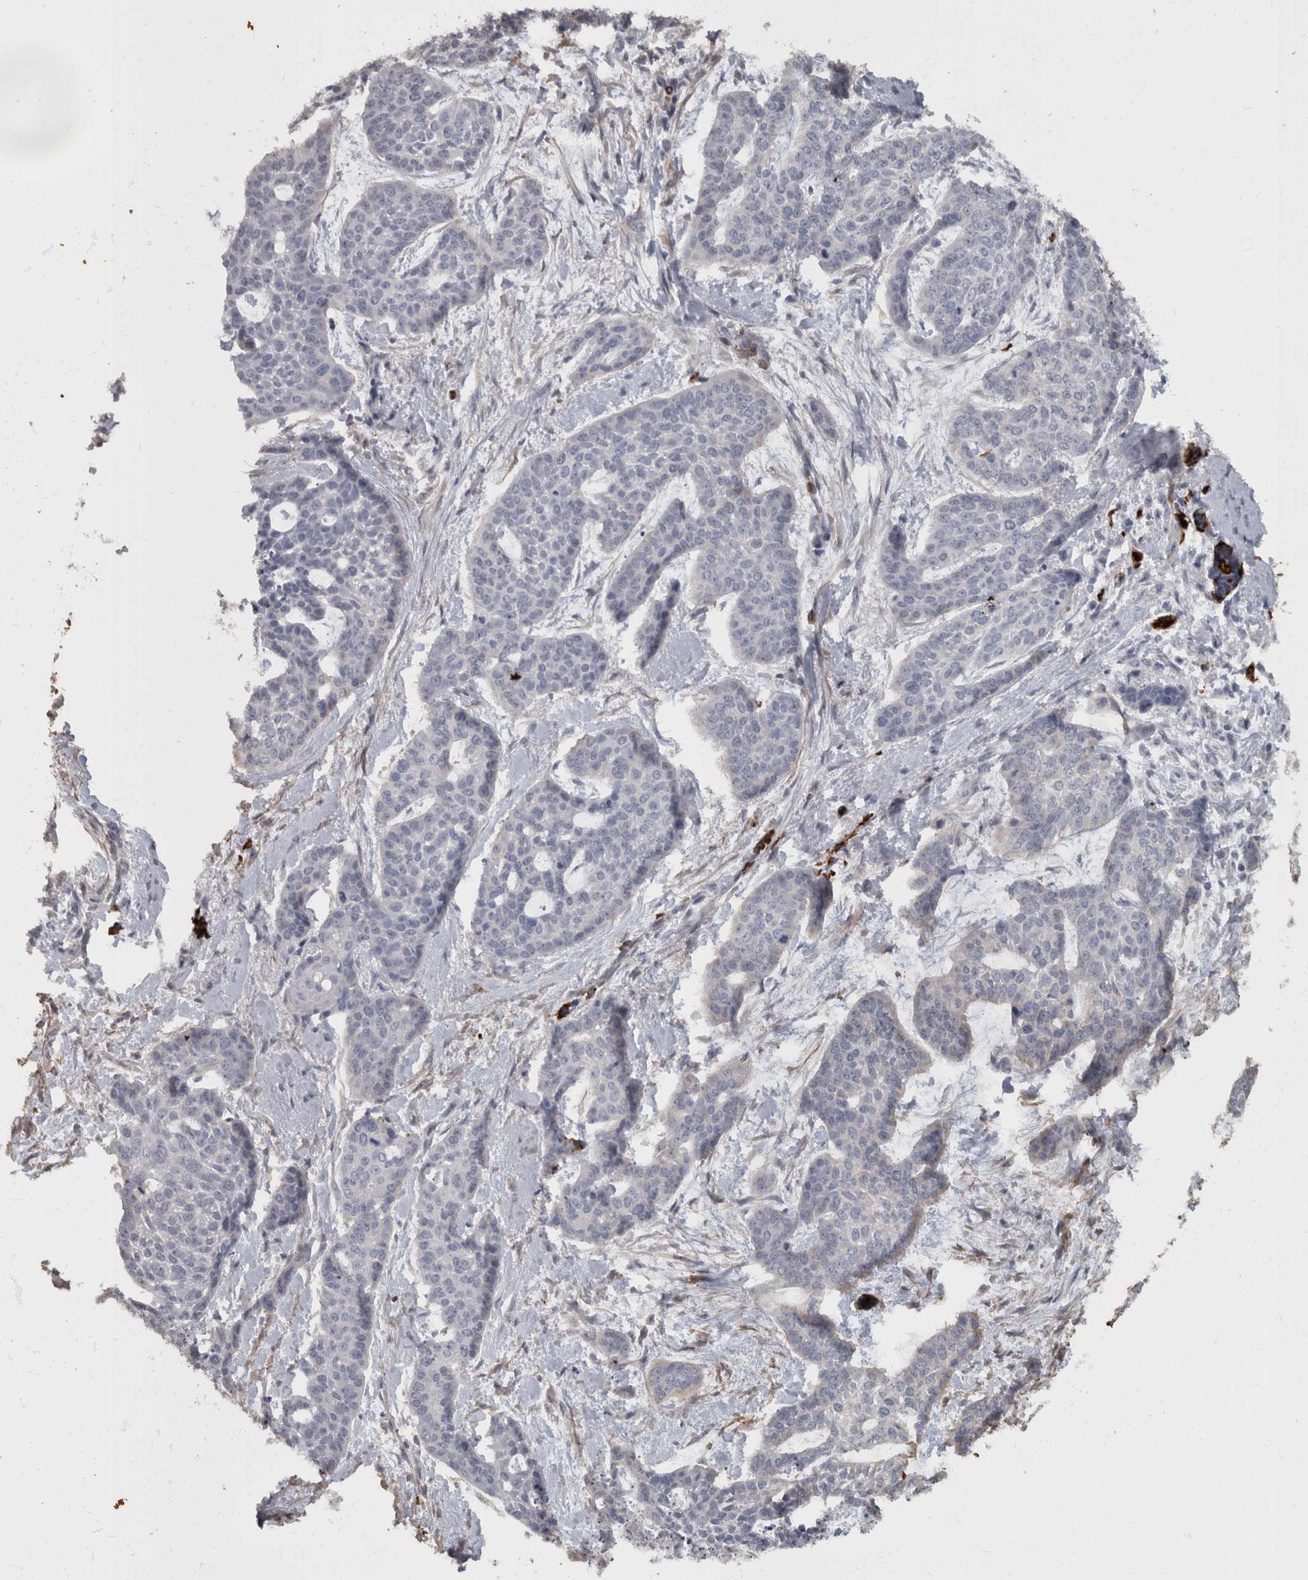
{"staining": {"intensity": "negative", "quantity": "none", "location": "none"}, "tissue": "skin cancer", "cell_type": "Tumor cells", "image_type": "cancer", "snomed": [{"axis": "morphology", "description": "Basal cell carcinoma"}, {"axis": "topography", "description": "Skin"}], "caption": "Basal cell carcinoma (skin) stained for a protein using IHC displays no expression tumor cells.", "gene": "MASTL", "patient": {"sex": "female", "age": 64}}